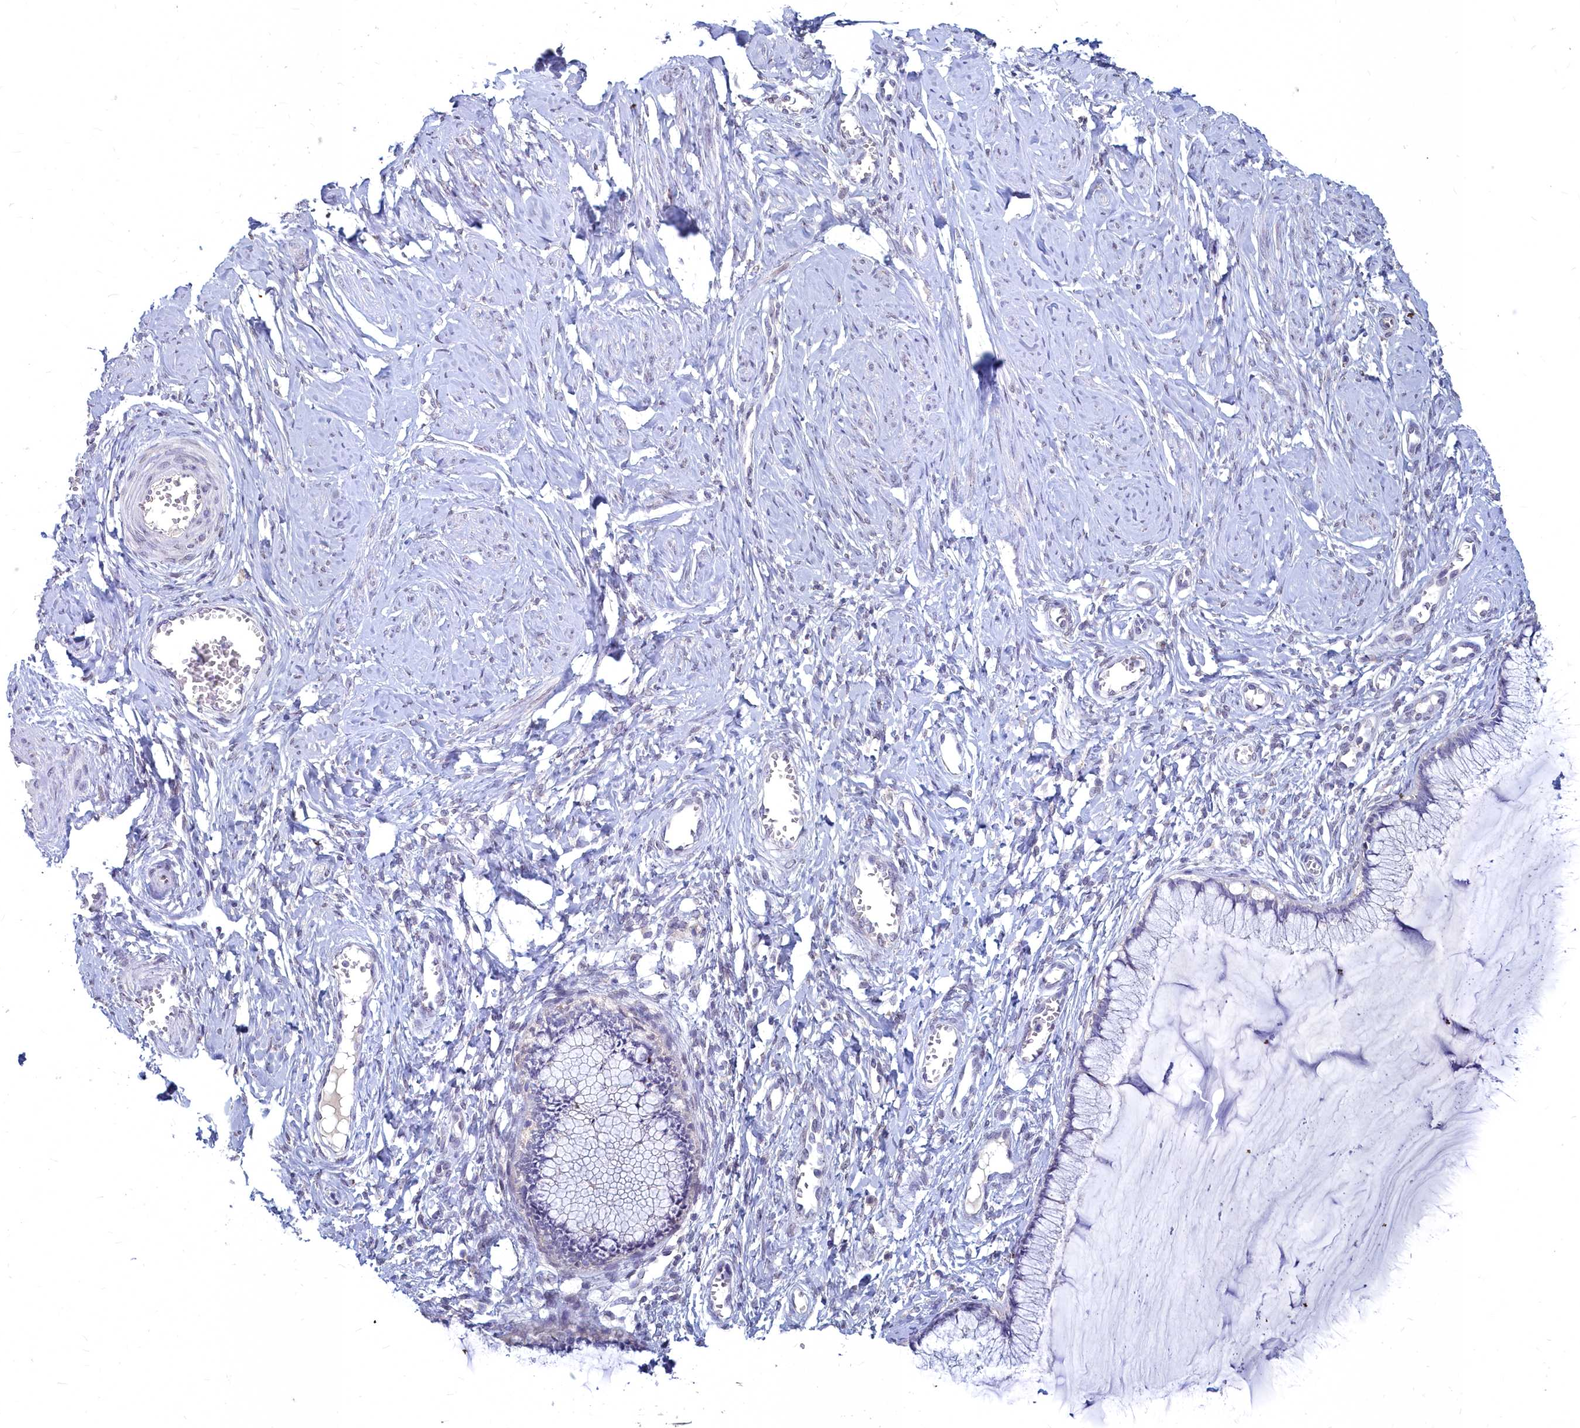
{"staining": {"intensity": "negative", "quantity": "none", "location": "none"}, "tissue": "cervix", "cell_type": "Glandular cells", "image_type": "normal", "snomed": [{"axis": "morphology", "description": "Normal tissue, NOS"}, {"axis": "morphology", "description": "Adenocarcinoma, NOS"}, {"axis": "topography", "description": "Cervix"}], "caption": "IHC image of unremarkable human cervix stained for a protein (brown), which displays no positivity in glandular cells.", "gene": "NOXA1", "patient": {"sex": "female", "age": 29}}